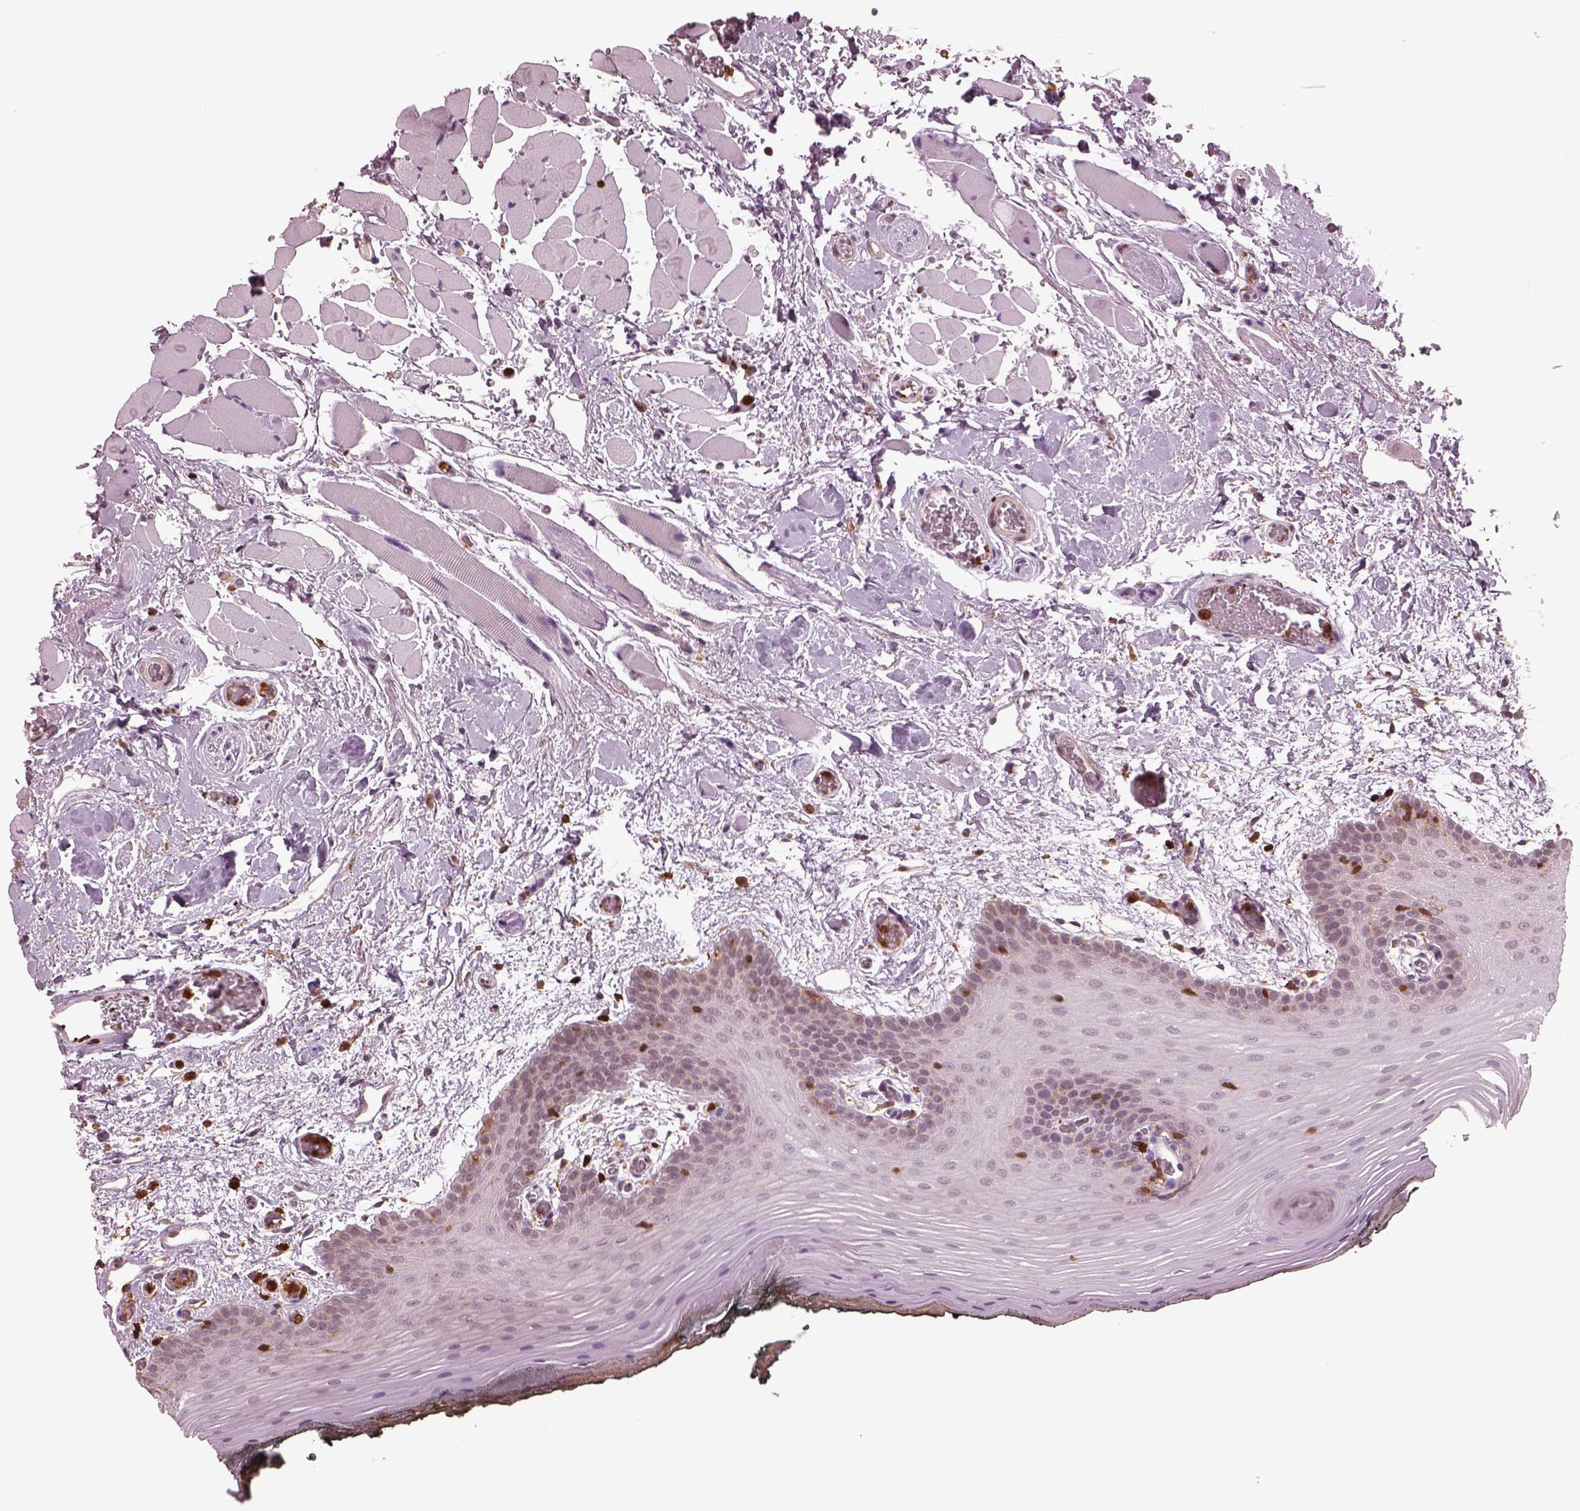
{"staining": {"intensity": "negative", "quantity": "none", "location": "none"}, "tissue": "oral mucosa", "cell_type": "Squamous epithelial cells", "image_type": "normal", "snomed": [{"axis": "morphology", "description": "Normal tissue, NOS"}, {"axis": "topography", "description": "Oral tissue"}, {"axis": "topography", "description": "Head-Neck"}], "caption": "High power microscopy photomicrograph of an immunohistochemistry histopathology image of unremarkable oral mucosa, revealing no significant positivity in squamous epithelial cells.", "gene": "IL31RA", "patient": {"sex": "male", "age": 65}}